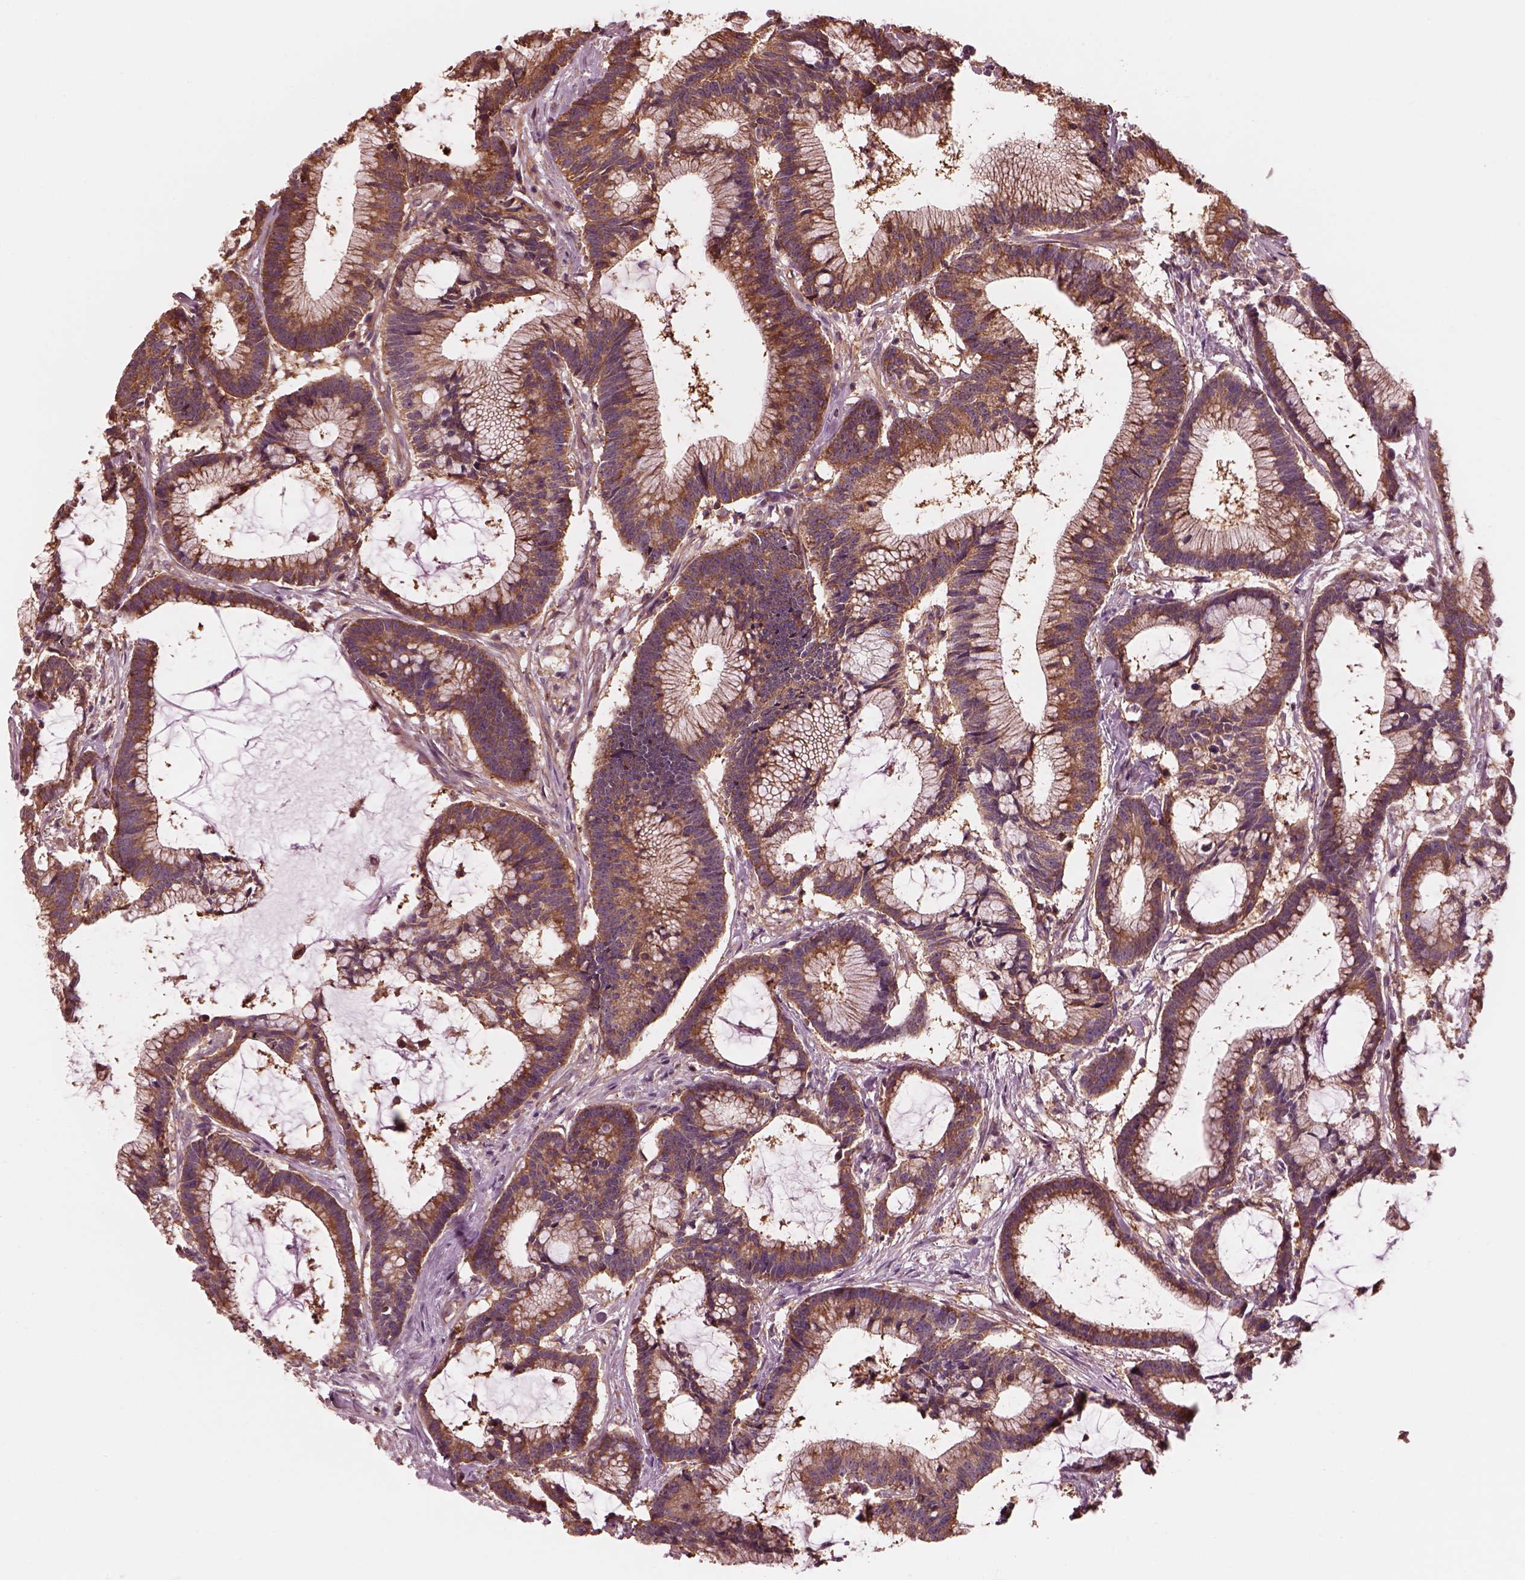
{"staining": {"intensity": "strong", "quantity": ">75%", "location": "cytoplasmic/membranous"}, "tissue": "colorectal cancer", "cell_type": "Tumor cells", "image_type": "cancer", "snomed": [{"axis": "morphology", "description": "Adenocarcinoma, NOS"}, {"axis": "topography", "description": "Colon"}], "caption": "Immunohistochemistry (IHC) micrograph of colorectal cancer stained for a protein (brown), which demonstrates high levels of strong cytoplasmic/membranous staining in about >75% of tumor cells.", "gene": "STK33", "patient": {"sex": "female", "age": 78}}